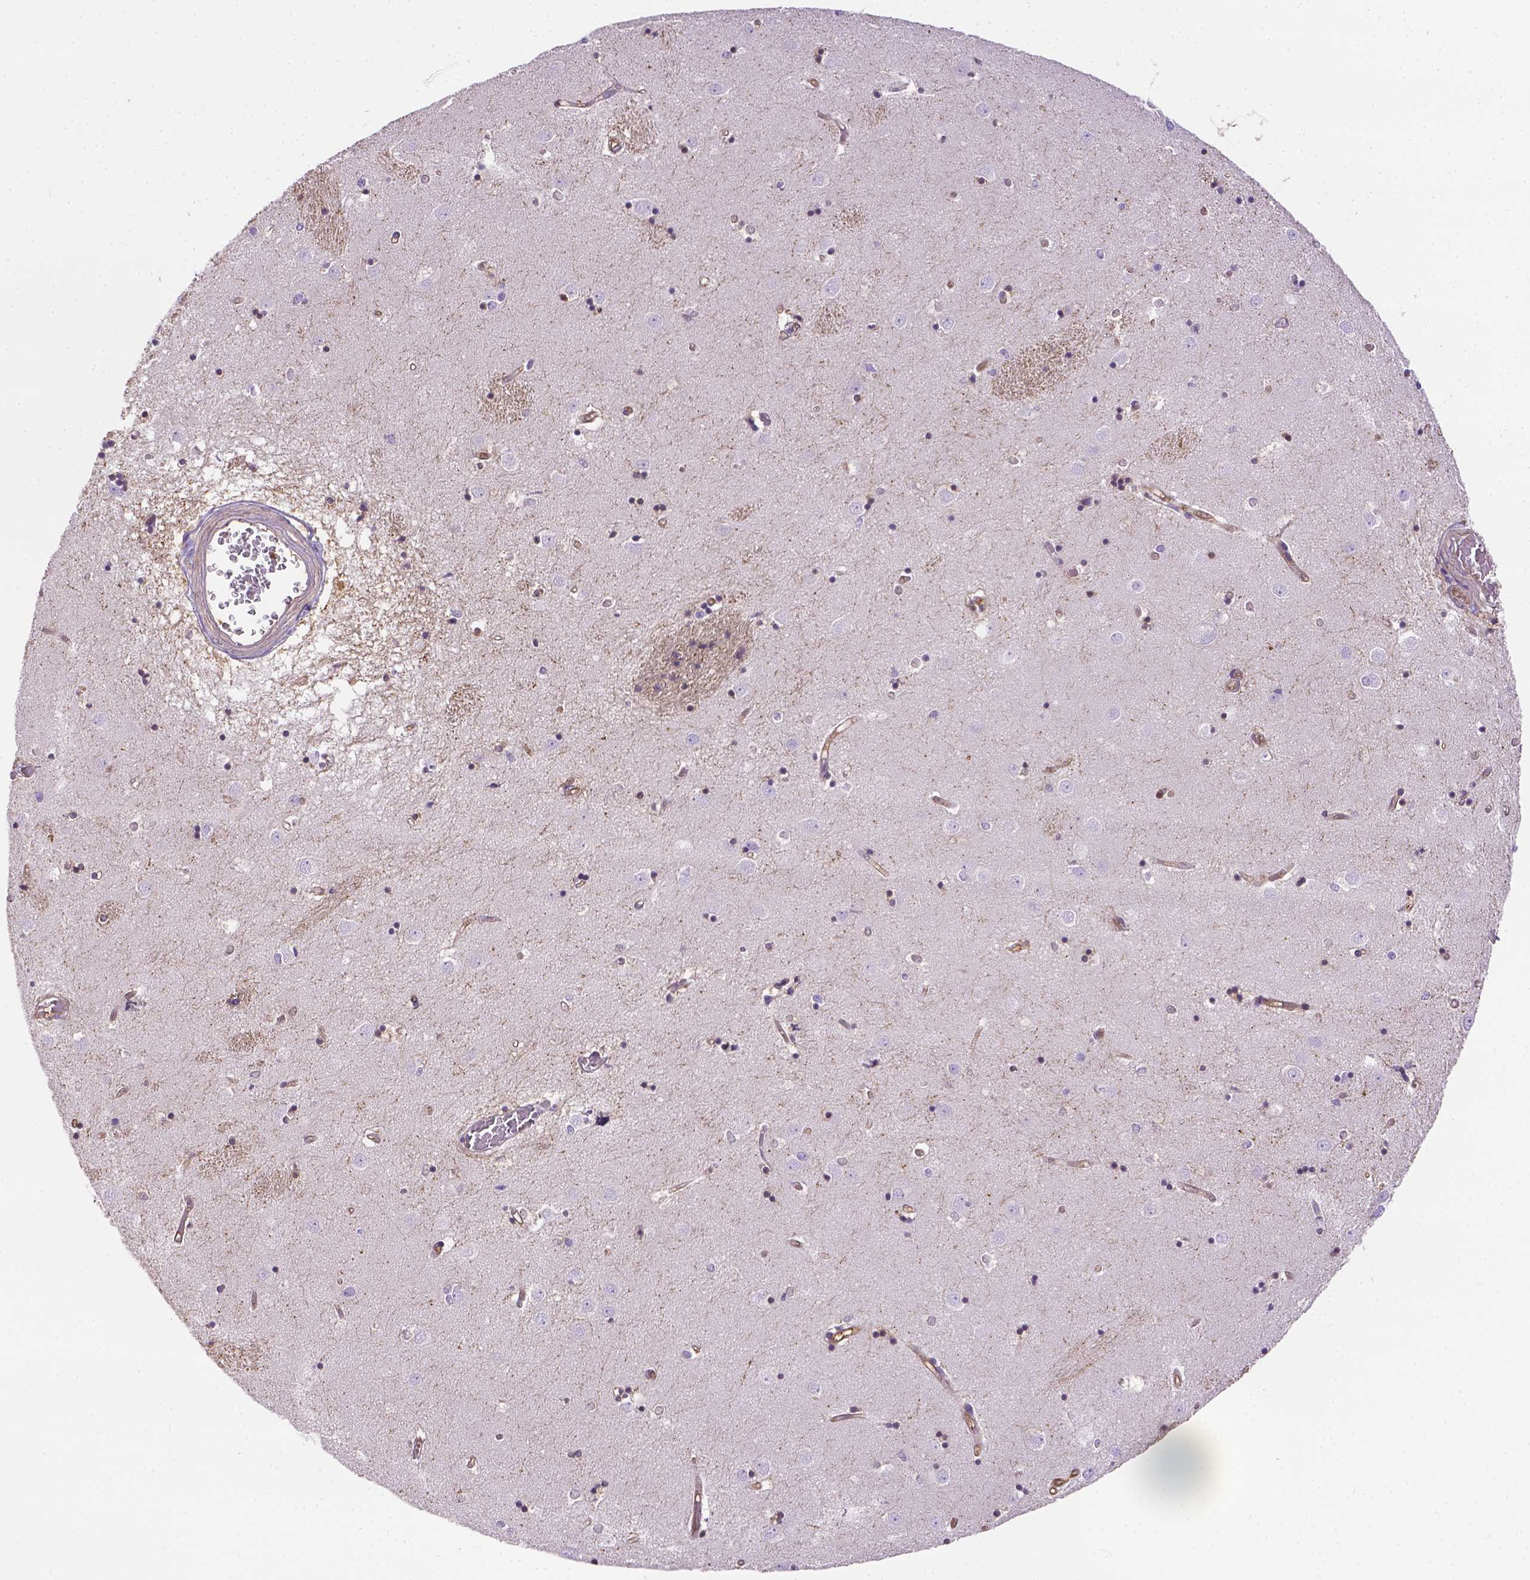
{"staining": {"intensity": "negative", "quantity": "none", "location": "none"}, "tissue": "caudate", "cell_type": "Glial cells", "image_type": "normal", "snomed": [{"axis": "morphology", "description": "Normal tissue, NOS"}, {"axis": "topography", "description": "Lateral ventricle wall"}], "caption": "Caudate was stained to show a protein in brown. There is no significant staining in glial cells.", "gene": "CLIC4", "patient": {"sex": "male", "age": 54}}